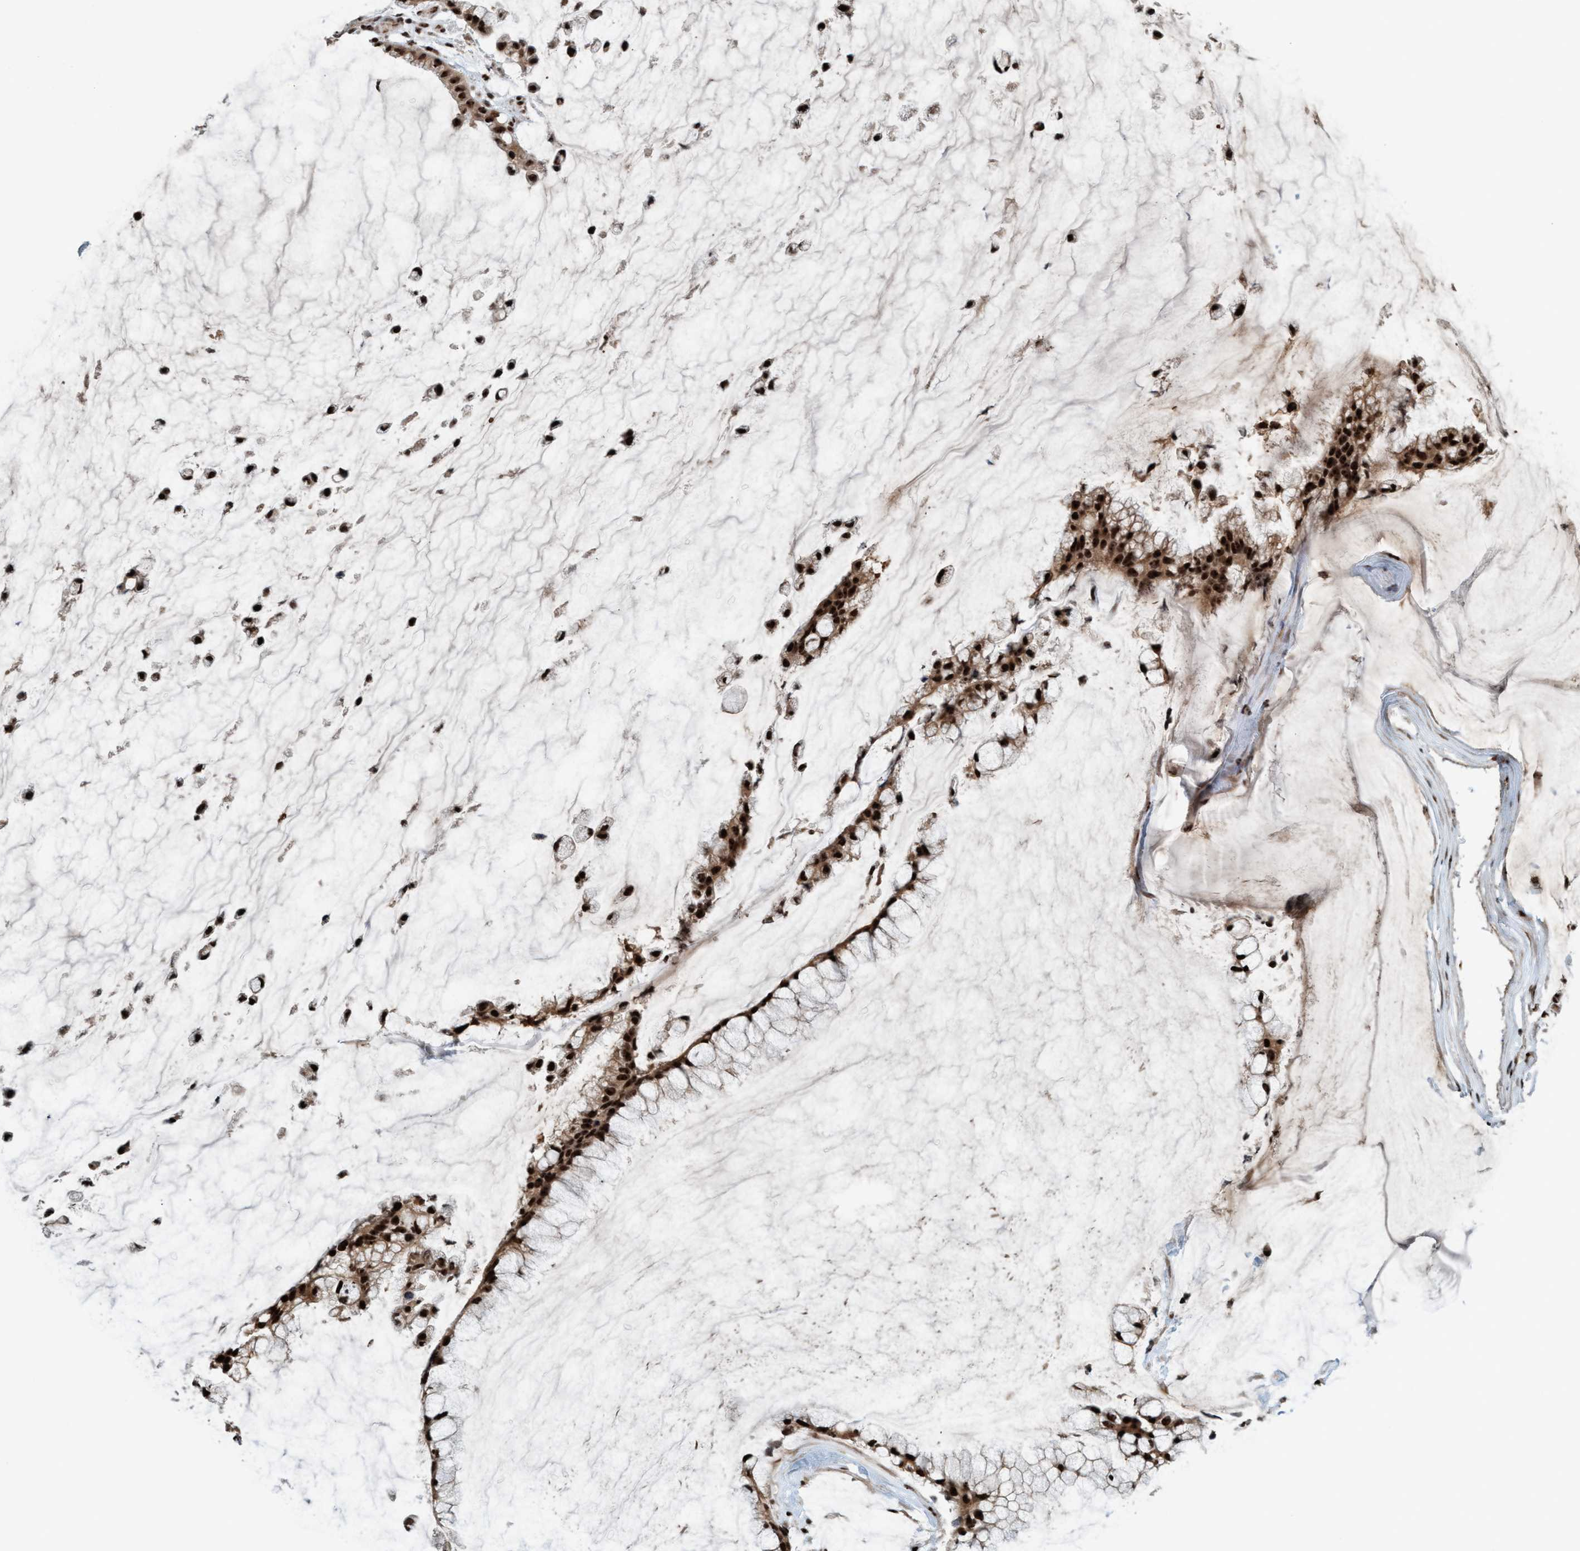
{"staining": {"intensity": "strong", "quantity": ">75%", "location": "nuclear"}, "tissue": "ovarian cancer", "cell_type": "Tumor cells", "image_type": "cancer", "snomed": [{"axis": "morphology", "description": "Cystadenocarcinoma, mucinous, NOS"}, {"axis": "topography", "description": "Ovary"}], "caption": "Protein analysis of ovarian mucinous cystadenocarcinoma tissue exhibits strong nuclear expression in about >75% of tumor cells.", "gene": "SMCR8", "patient": {"sex": "female", "age": 39}}